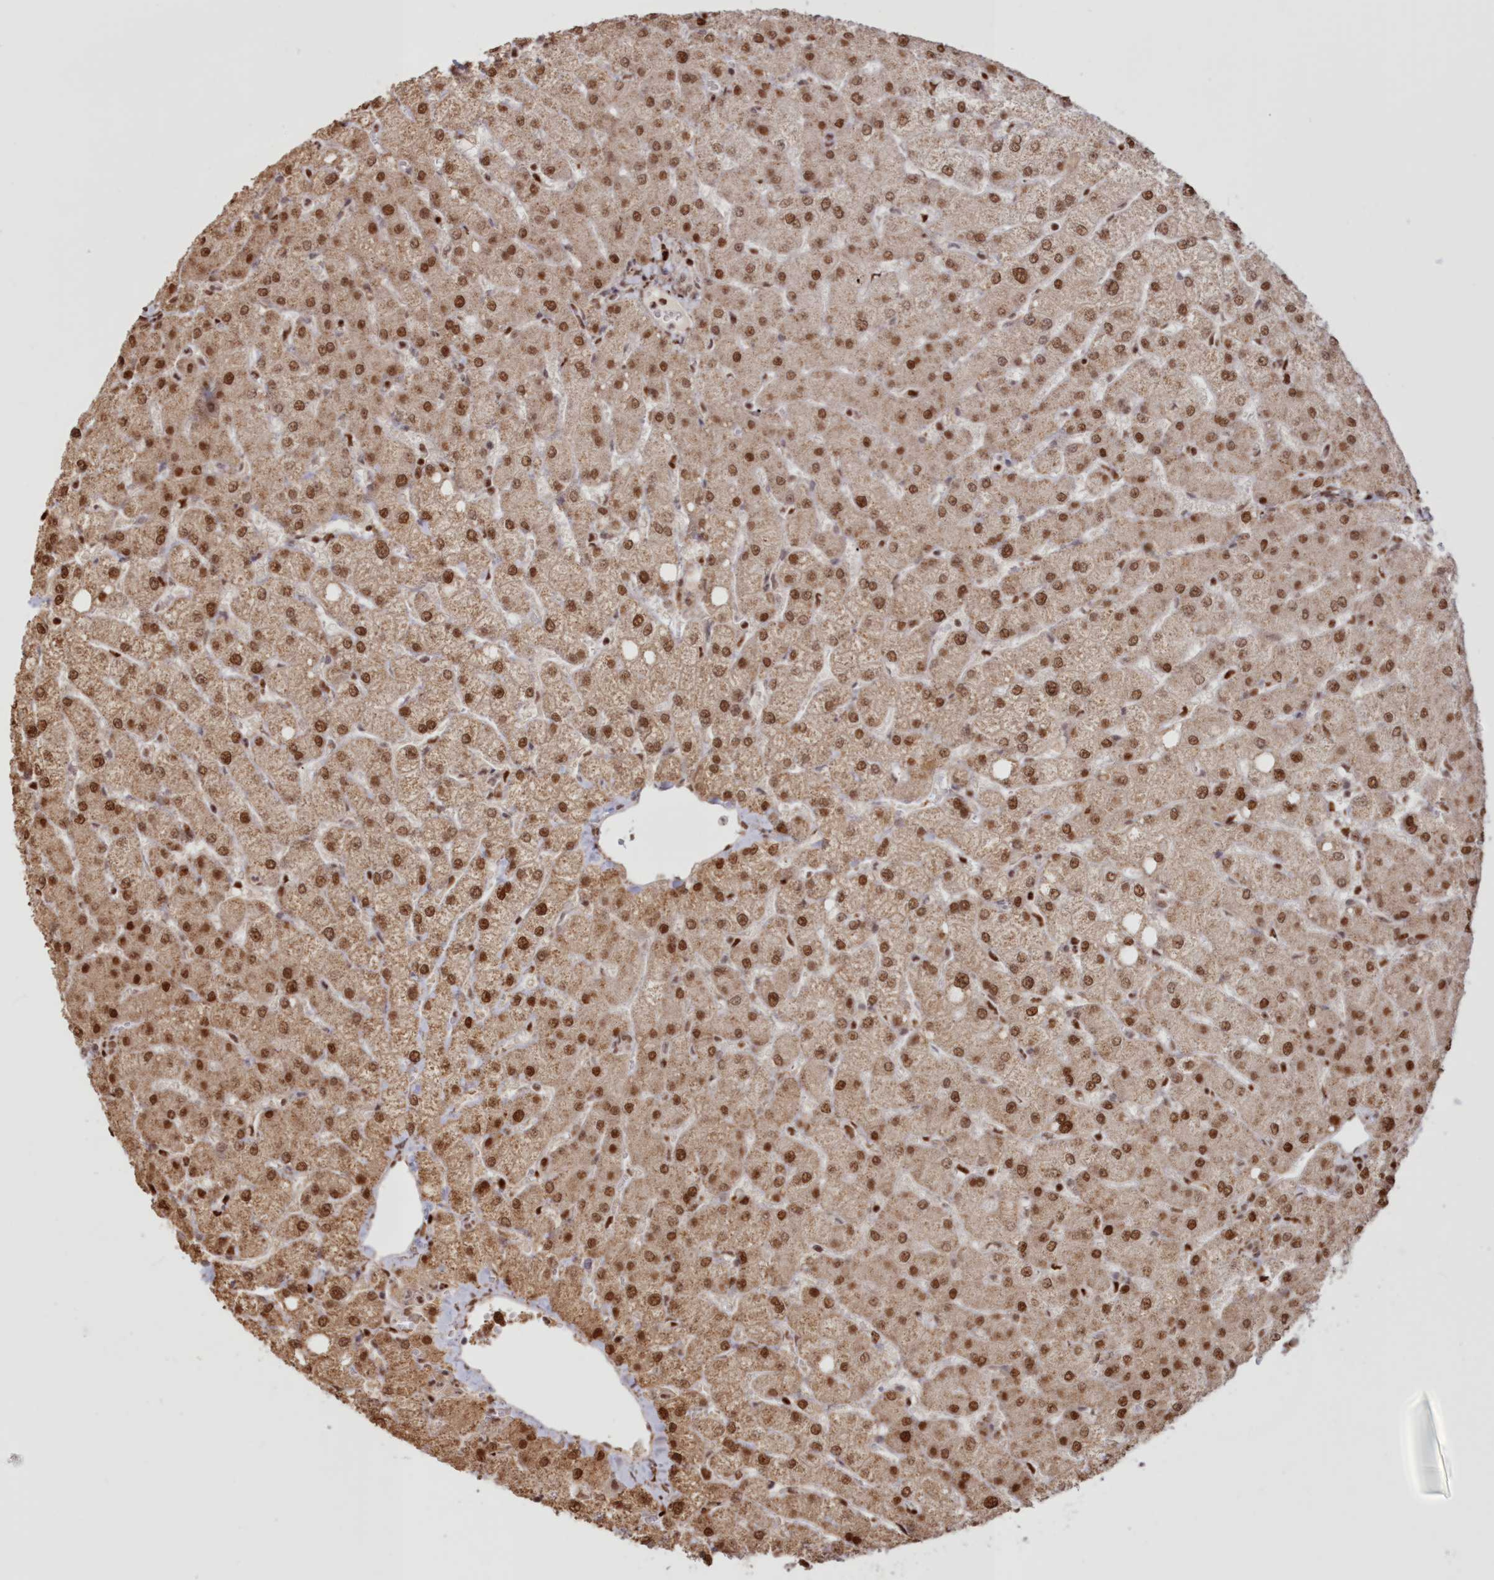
{"staining": {"intensity": "weak", "quantity": ">75%", "location": "nuclear"}, "tissue": "liver", "cell_type": "Cholangiocytes", "image_type": "normal", "snomed": [{"axis": "morphology", "description": "Normal tissue, NOS"}, {"axis": "topography", "description": "Liver"}], "caption": "A histopathology image of human liver stained for a protein shows weak nuclear brown staining in cholangiocytes. The staining is performed using DAB (3,3'-diaminobenzidine) brown chromogen to label protein expression. The nuclei are counter-stained blue using hematoxylin.", "gene": "POLR2B", "patient": {"sex": "female", "age": 54}}